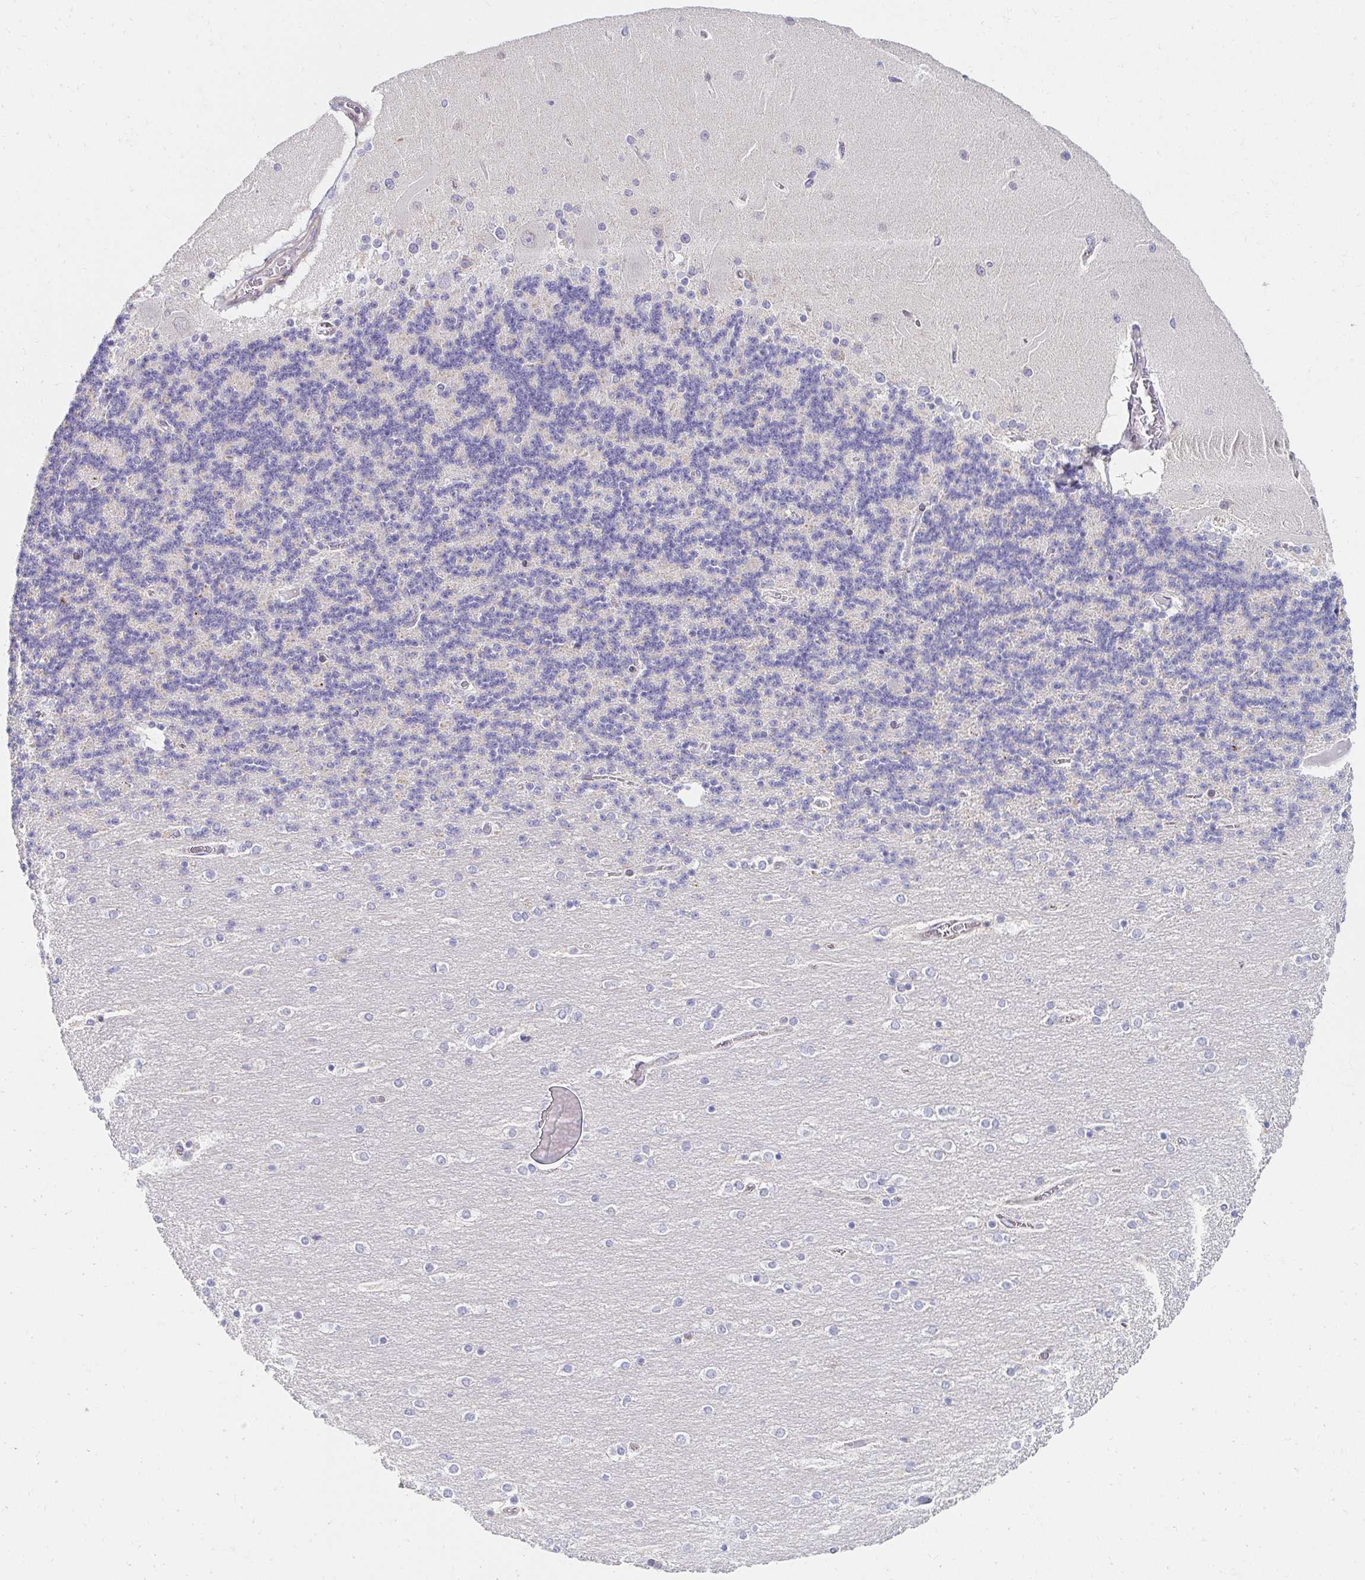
{"staining": {"intensity": "negative", "quantity": "none", "location": "none"}, "tissue": "cerebellum", "cell_type": "Cells in granular layer", "image_type": "normal", "snomed": [{"axis": "morphology", "description": "Normal tissue, NOS"}, {"axis": "topography", "description": "Cerebellum"}], "caption": "High power microscopy histopathology image of an IHC image of benign cerebellum, revealing no significant staining in cells in granular layer.", "gene": "AKAP14", "patient": {"sex": "female", "age": 54}}